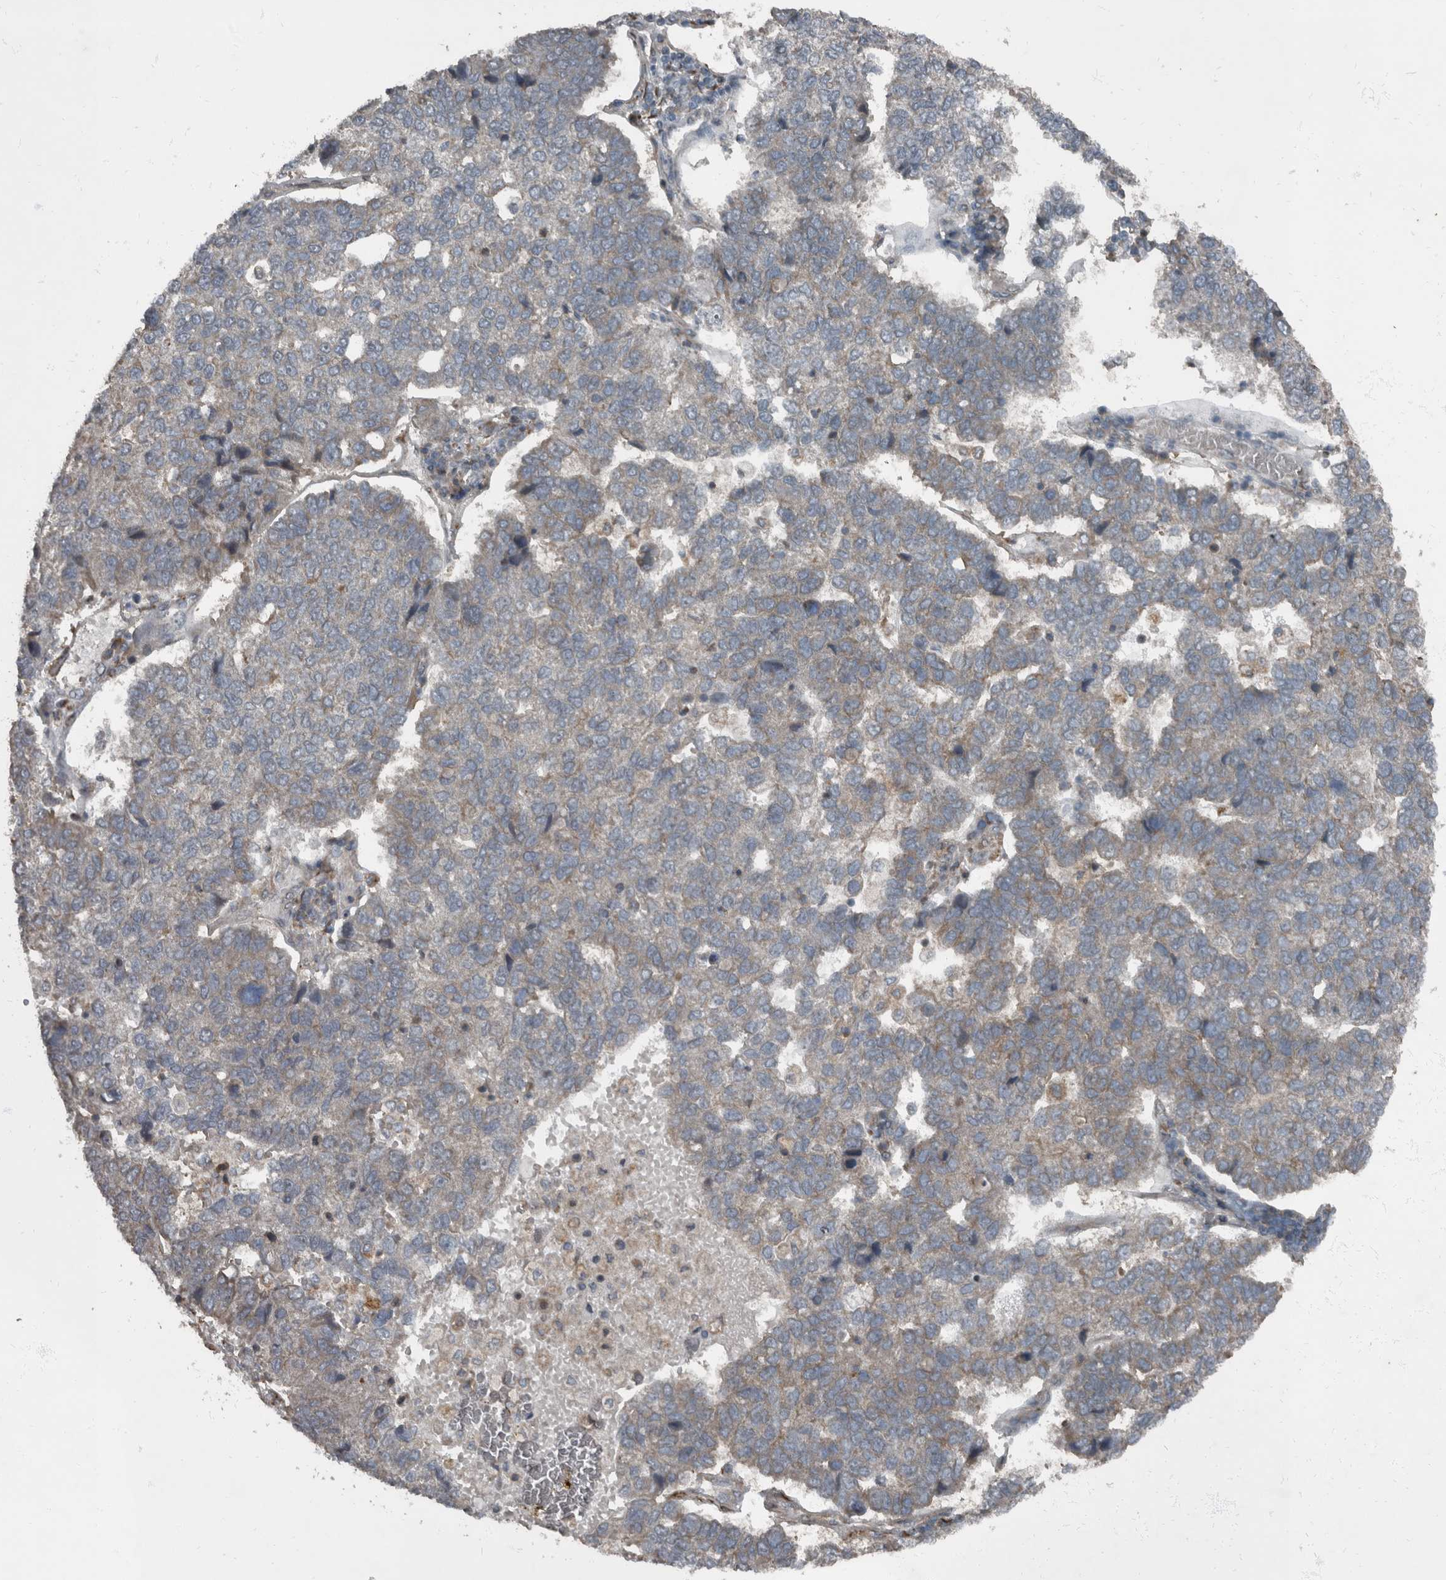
{"staining": {"intensity": "weak", "quantity": "25%-75%", "location": "cytoplasmic/membranous"}, "tissue": "pancreatic cancer", "cell_type": "Tumor cells", "image_type": "cancer", "snomed": [{"axis": "morphology", "description": "Adenocarcinoma, NOS"}, {"axis": "topography", "description": "Pancreas"}], "caption": "This histopathology image exhibits immunohistochemistry staining of human pancreatic cancer (adenocarcinoma), with low weak cytoplasmic/membranous positivity in about 25%-75% of tumor cells.", "gene": "RABGGTB", "patient": {"sex": "female", "age": 61}}